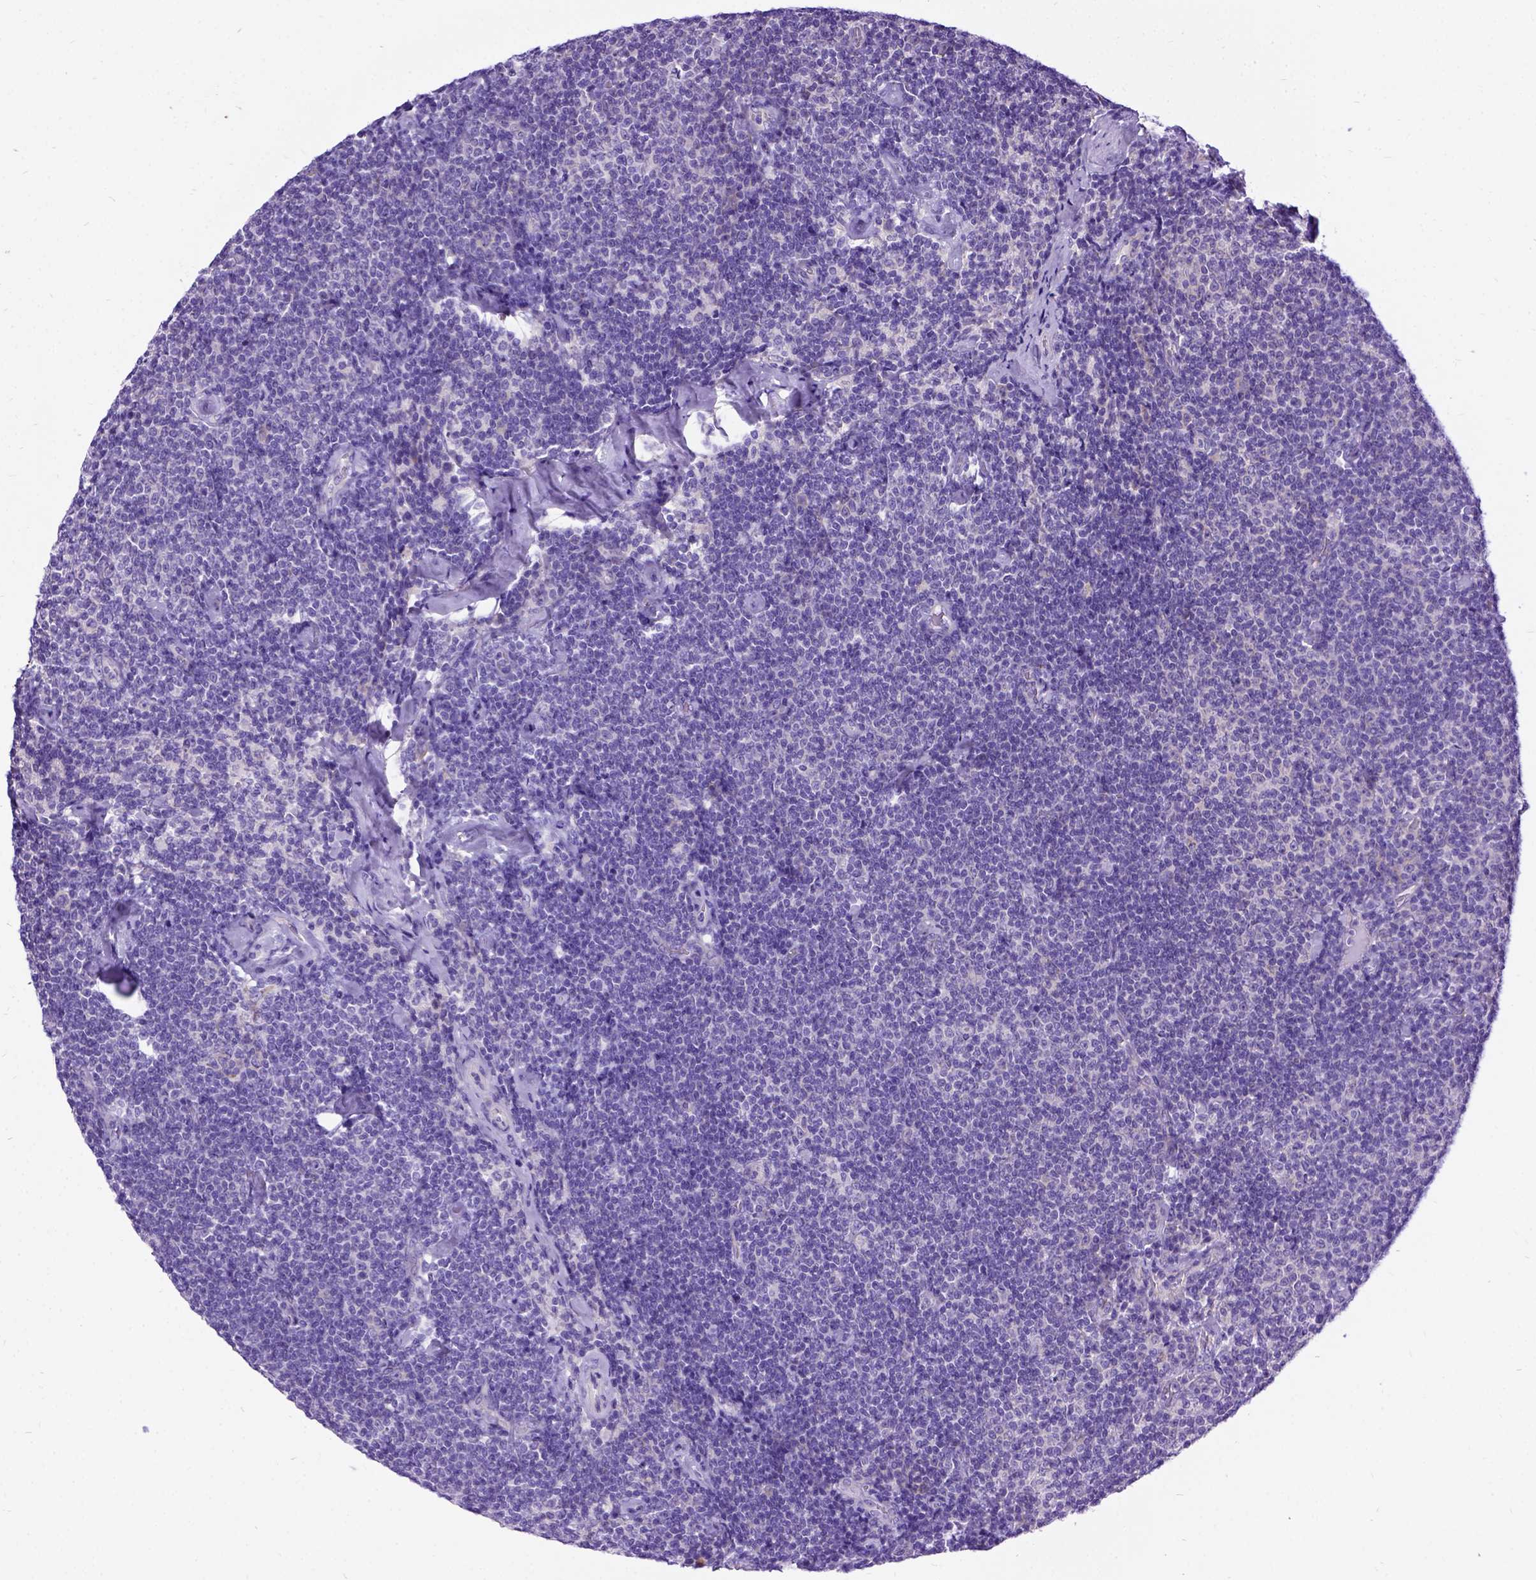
{"staining": {"intensity": "negative", "quantity": "none", "location": "none"}, "tissue": "lymphoma", "cell_type": "Tumor cells", "image_type": "cancer", "snomed": [{"axis": "morphology", "description": "Malignant lymphoma, non-Hodgkin's type, Low grade"}, {"axis": "topography", "description": "Lymph node"}], "caption": "Lymphoma was stained to show a protein in brown. There is no significant staining in tumor cells. The staining was performed using DAB (3,3'-diaminobenzidine) to visualize the protein expression in brown, while the nuclei were stained in blue with hematoxylin (Magnification: 20x).", "gene": "CFAP54", "patient": {"sex": "male", "age": 81}}